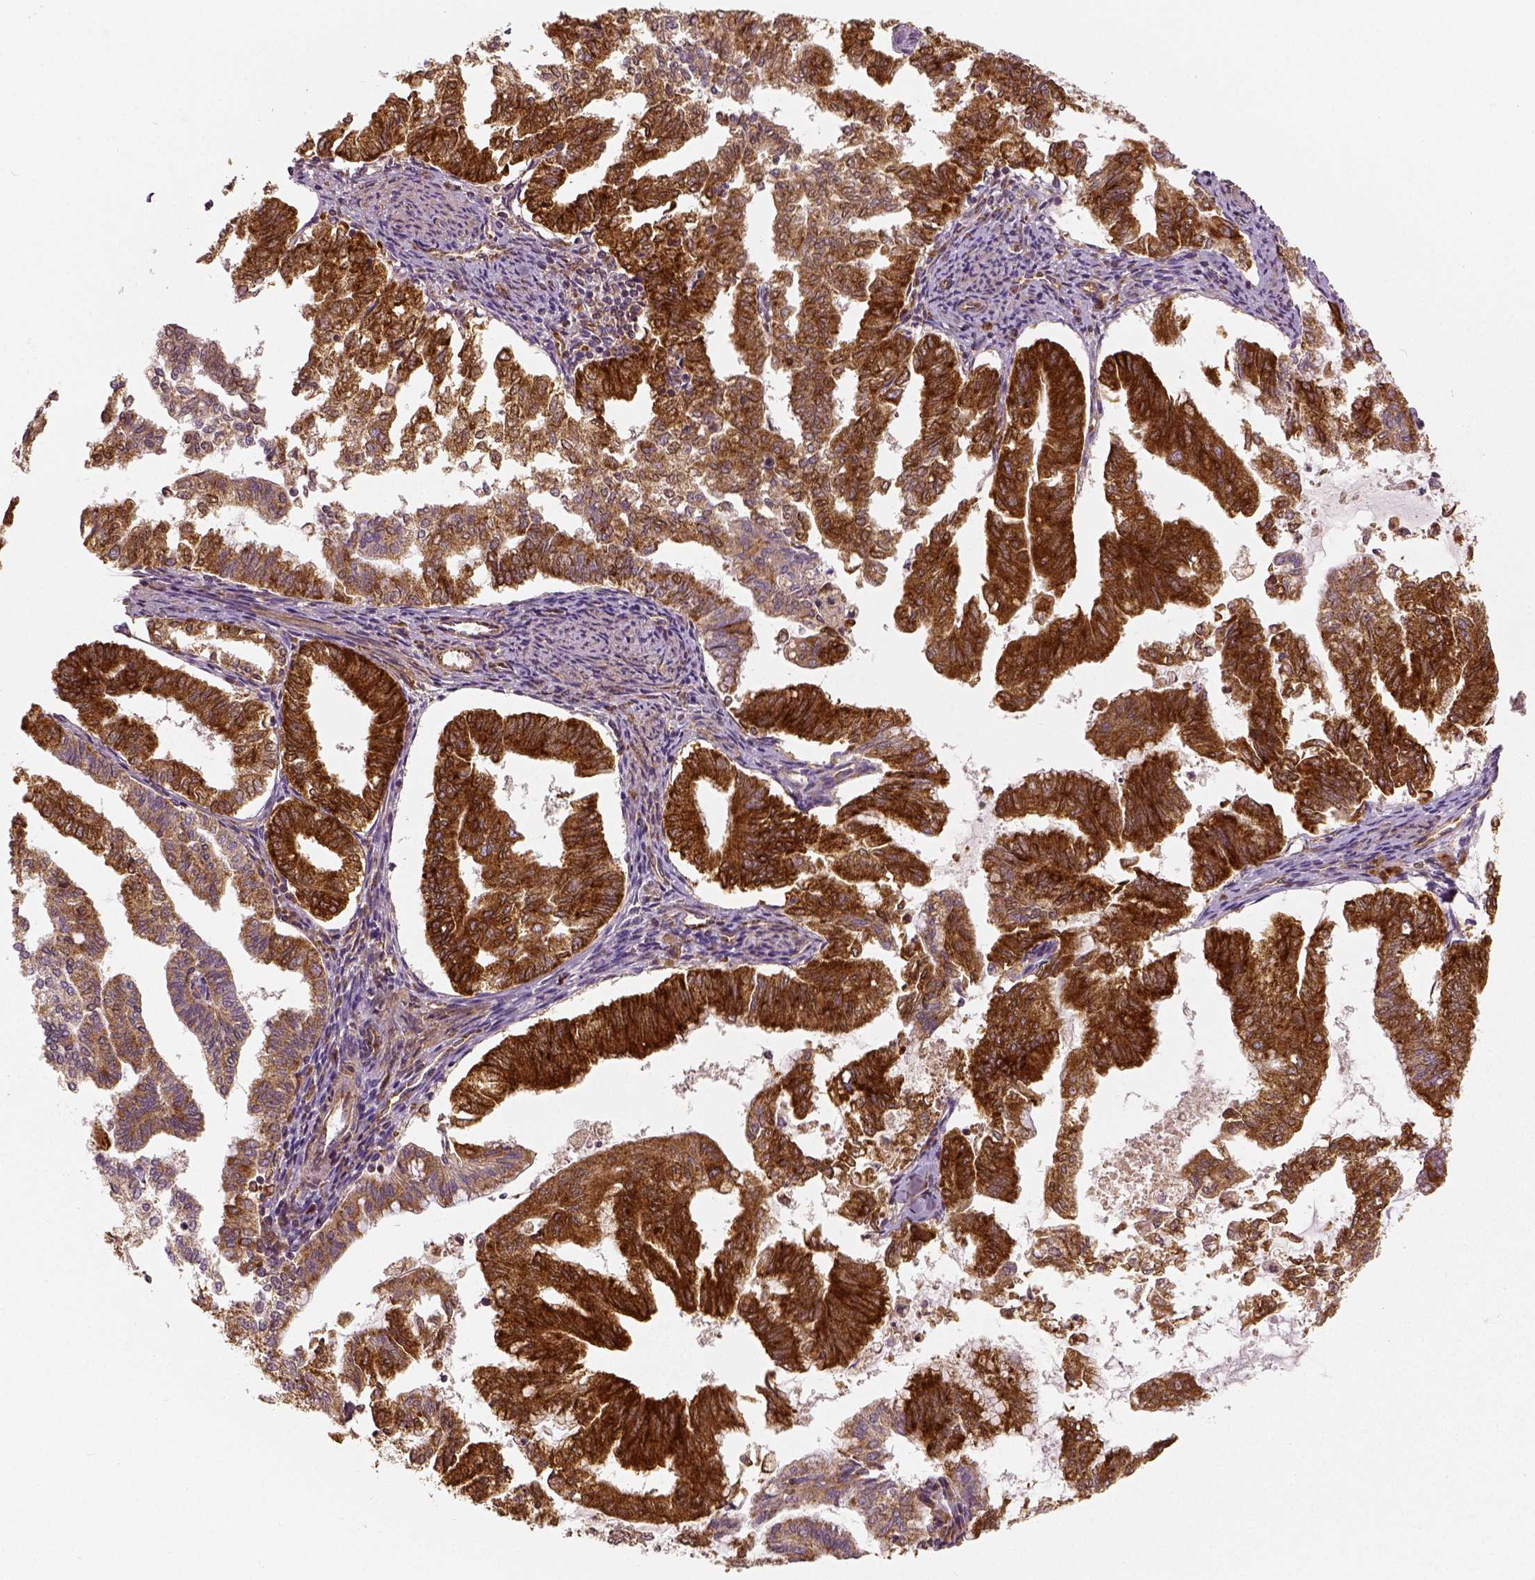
{"staining": {"intensity": "strong", "quantity": ">75%", "location": "cytoplasmic/membranous"}, "tissue": "endometrial cancer", "cell_type": "Tumor cells", "image_type": "cancer", "snomed": [{"axis": "morphology", "description": "Adenocarcinoma, NOS"}, {"axis": "topography", "description": "Endometrium"}], "caption": "Immunohistochemical staining of adenocarcinoma (endometrial) exhibits high levels of strong cytoplasmic/membranous staining in approximately >75% of tumor cells.", "gene": "PGAM5", "patient": {"sex": "female", "age": 79}}